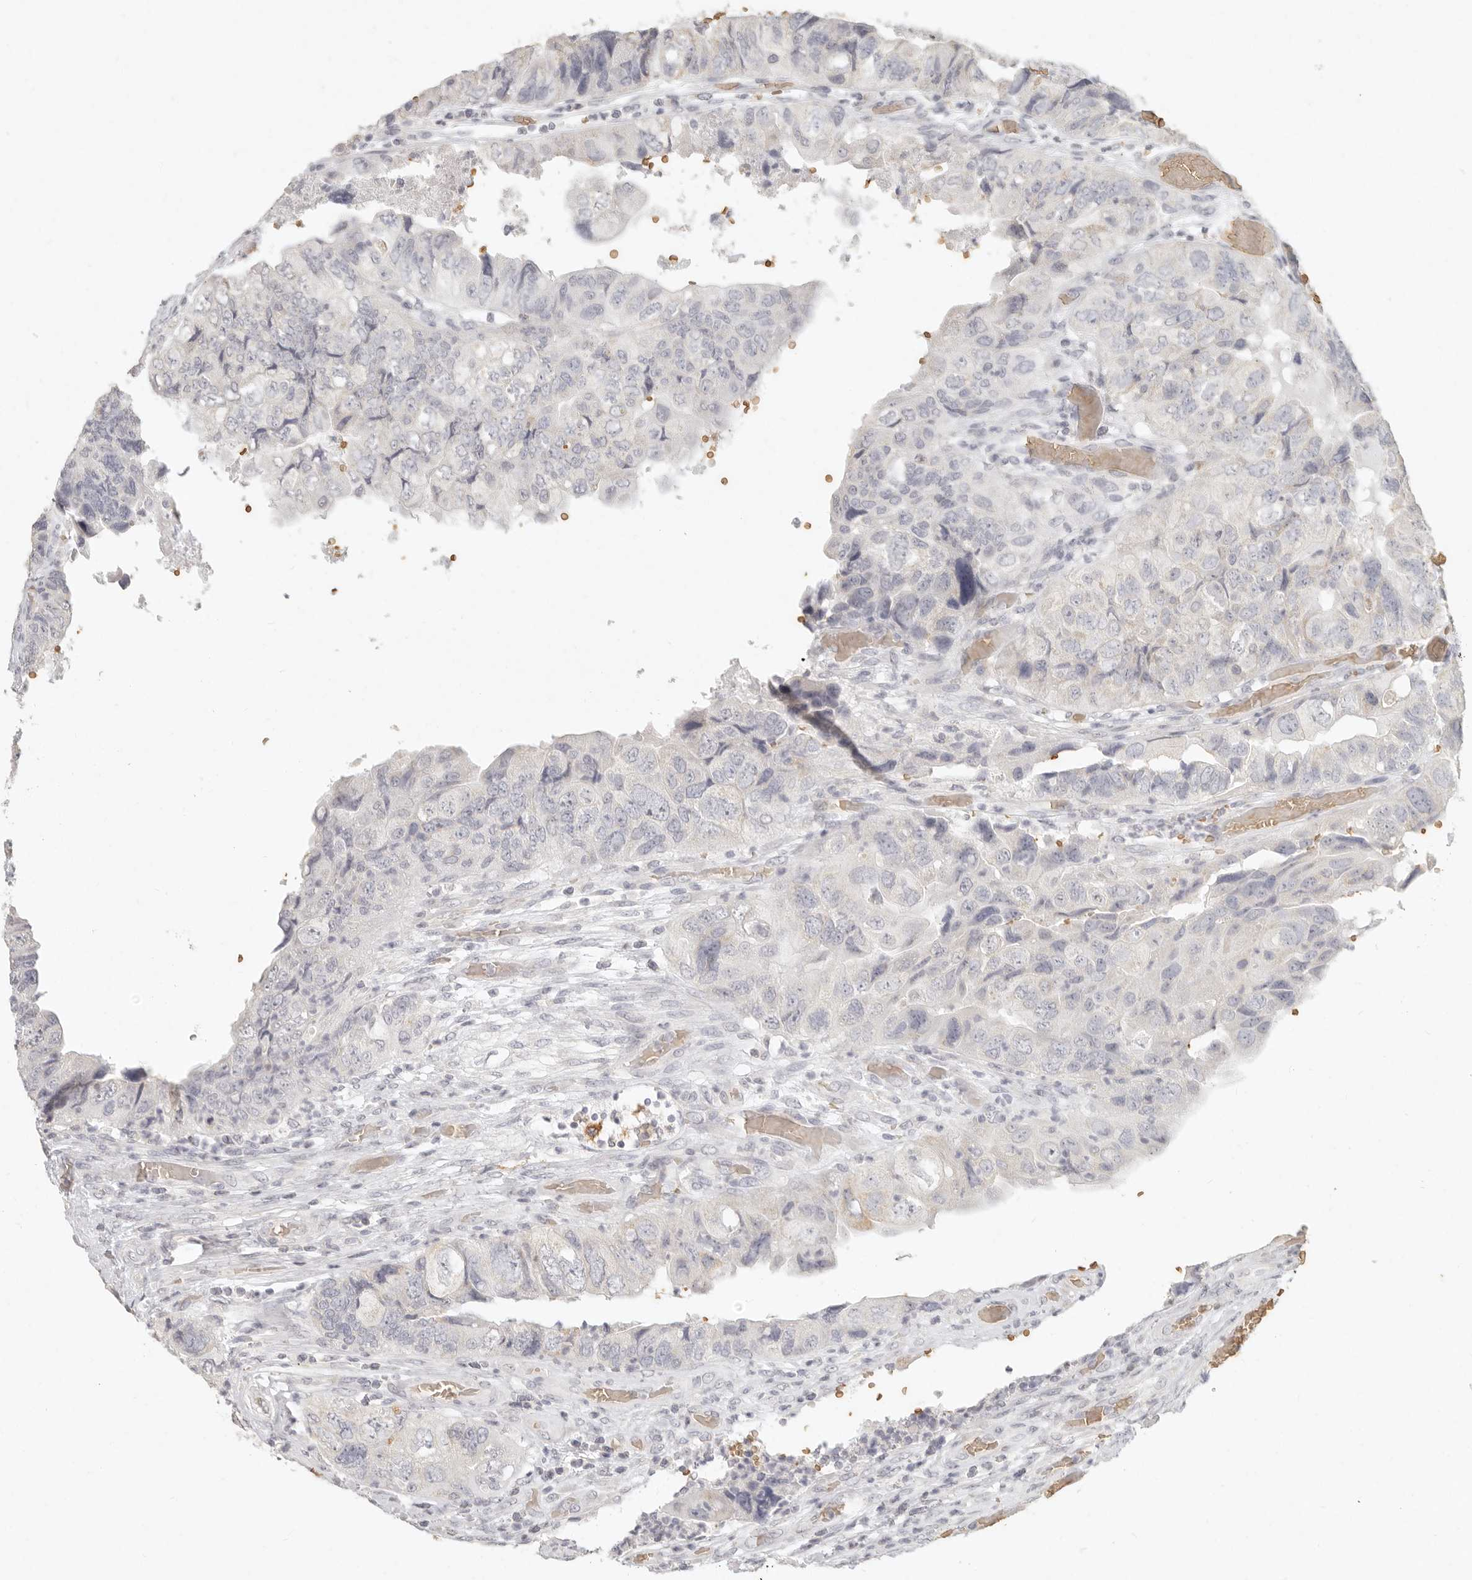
{"staining": {"intensity": "negative", "quantity": "none", "location": "none"}, "tissue": "colorectal cancer", "cell_type": "Tumor cells", "image_type": "cancer", "snomed": [{"axis": "morphology", "description": "Adenocarcinoma, NOS"}, {"axis": "topography", "description": "Rectum"}], "caption": "A high-resolution image shows immunohistochemistry staining of colorectal cancer (adenocarcinoma), which displays no significant positivity in tumor cells.", "gene": "NIBAN1", "patient": {"sex": "male", "age": 63}}